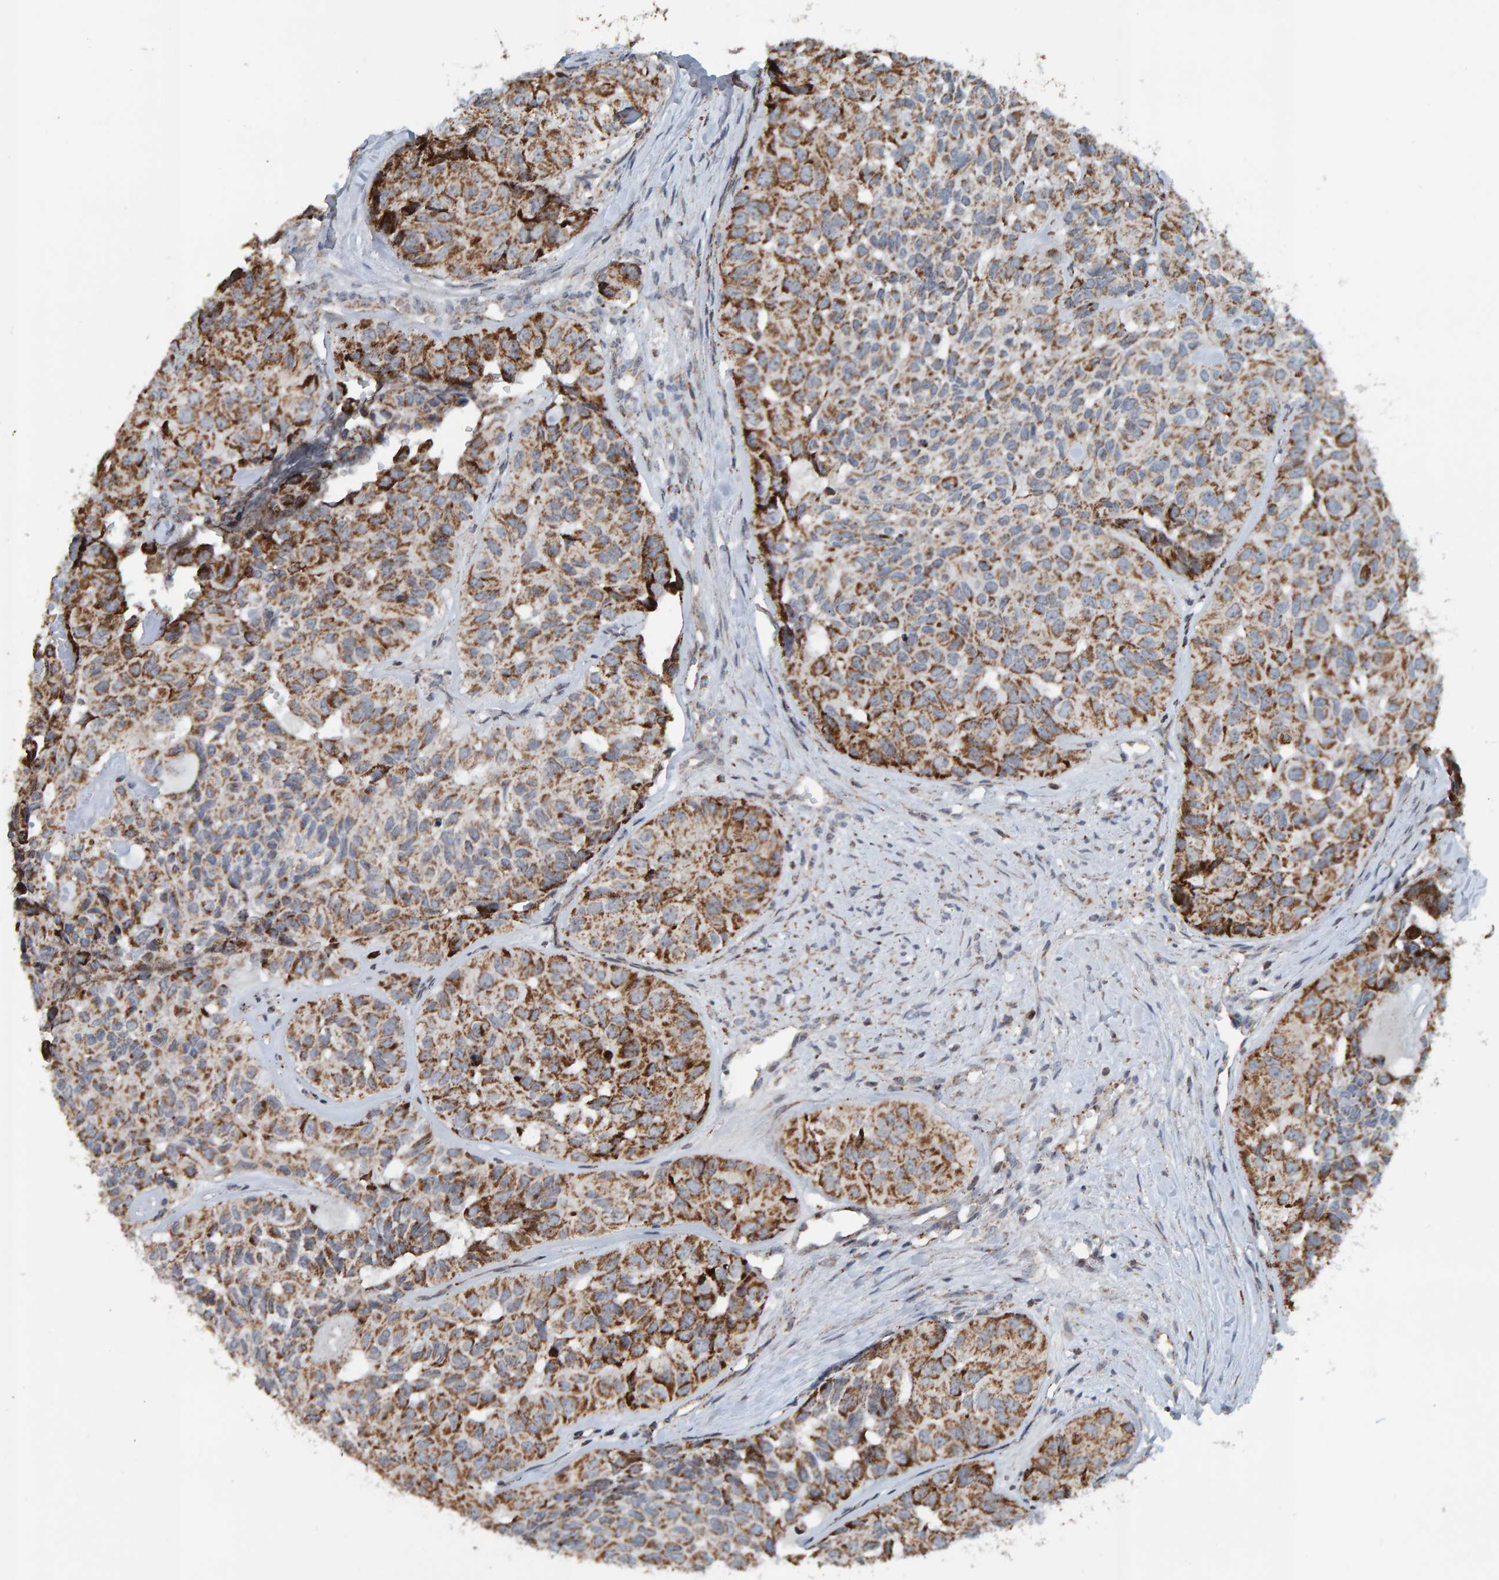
{"staining": {"intensity": "strong", "quantity": "25%-75%", "location": "cytoplasmic/membranous"}, "tissue": "head and neck cancer", "cell_type": "Tumor cells", "image_type": "cancer", "snomed": [{"axis": "morphology", "description": "Adenocarcinoma, NOS"}, {"axis": "topography", "description": "Salivary gland, NOS"}, {"axis": "topography", "description": "Head-Neck"}], "caption": "Approximately 25%-75% of tumor cells in head and neck cancer (adenocarcinoma) demonstrate strong cytoplasmic/membranous protein expression as visualized by brown immunohistochemical staining.", "gene": "ZNF48", "patient": {"sex": "female", "age": 76}}